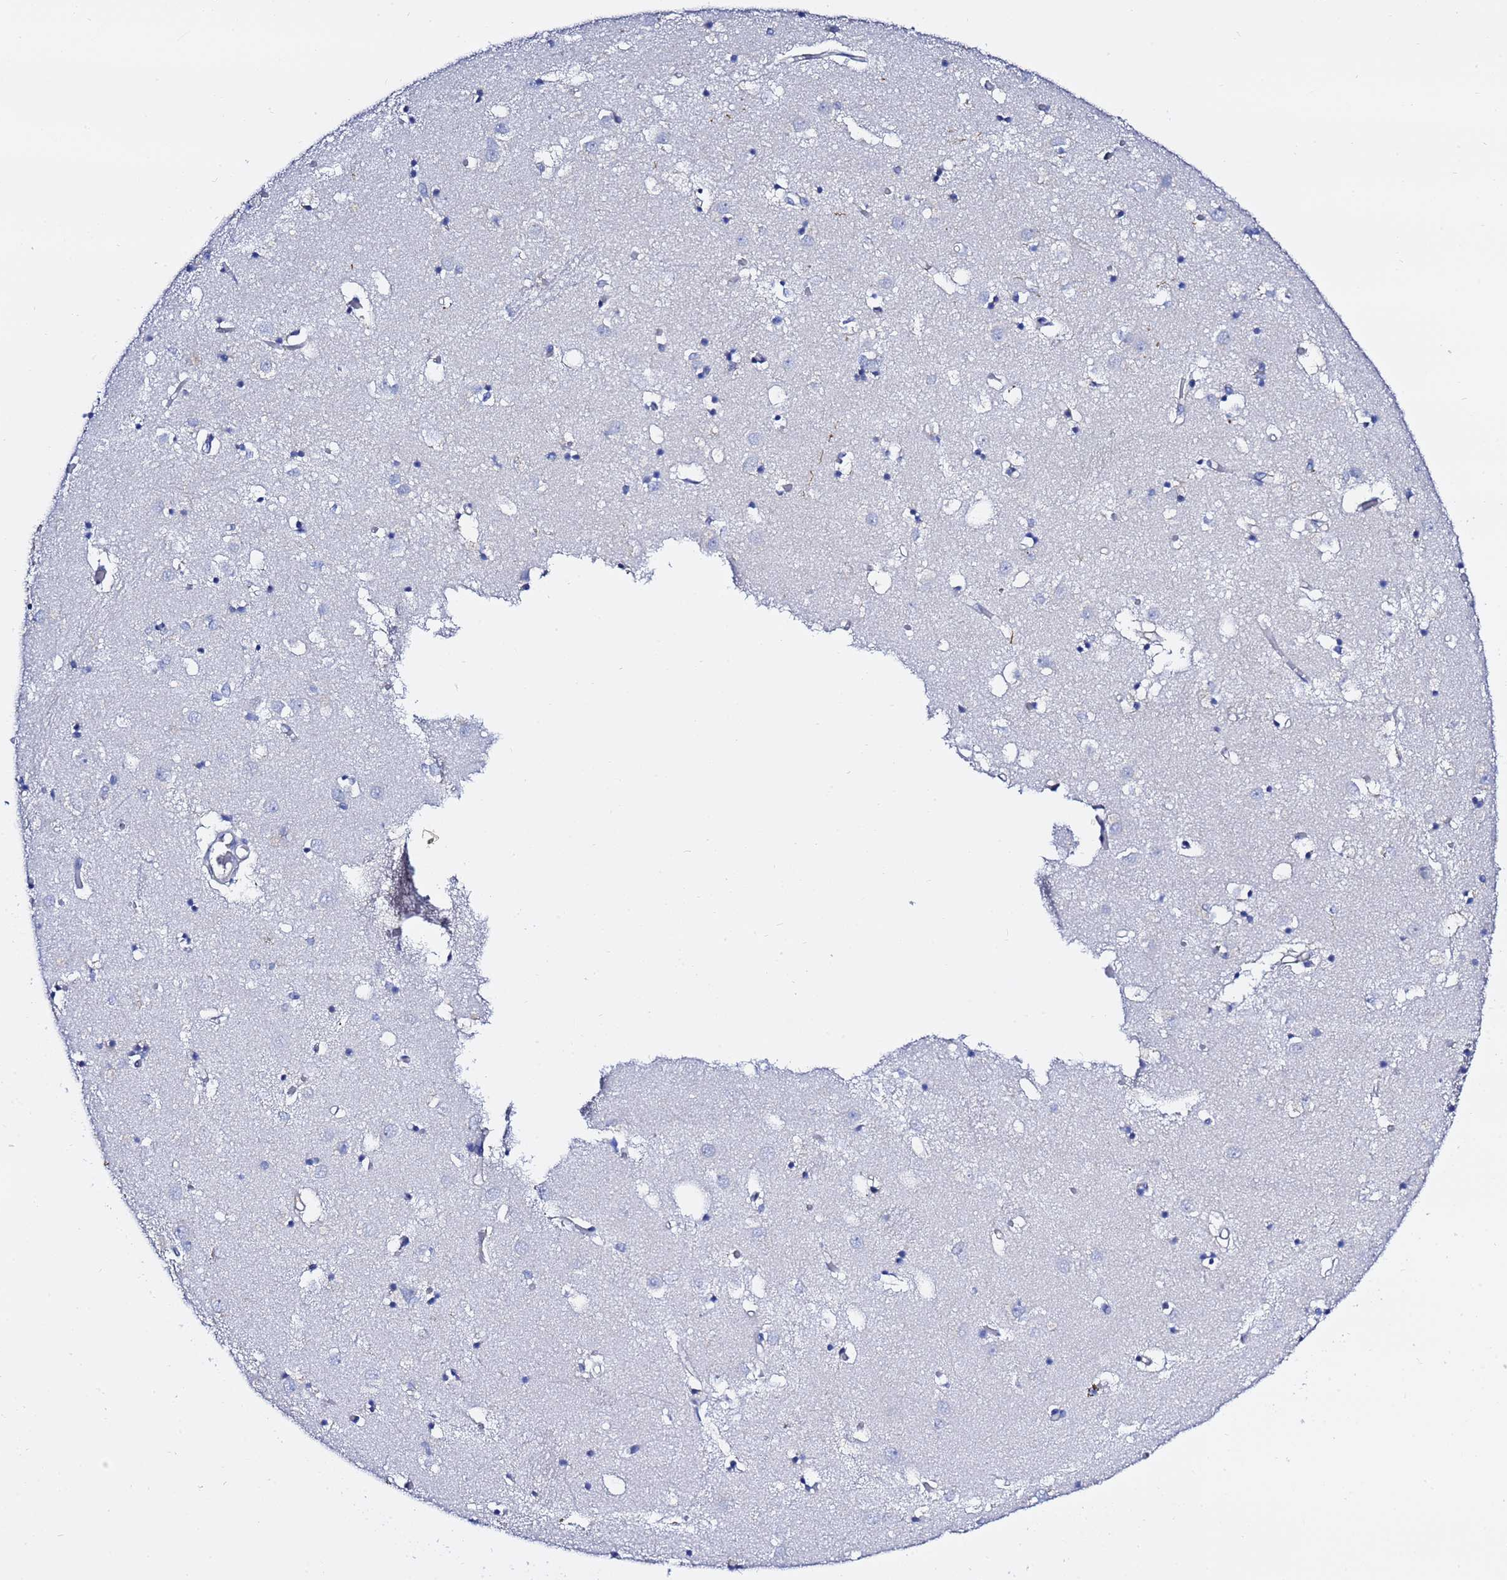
{"staining": {"intensity": "negative", "quantity": "none", "location": "none"}, "tissue": "caudate", "cell_type": "Glial cells", "image_type": "normal", "snomed": [{"axis": "morphology", "description": "Normal tissue, NOS"}, {"axis": "topography", "description": "Lateral ventricle wall"}], "caption": "DAB (3,3'-diaminobenzidine) immunohistochemical staining of benign caudate demonstrates no significant expression in glial cells.", "gene": "LENG1", "patient": {"sex": "male", "age": 70}}